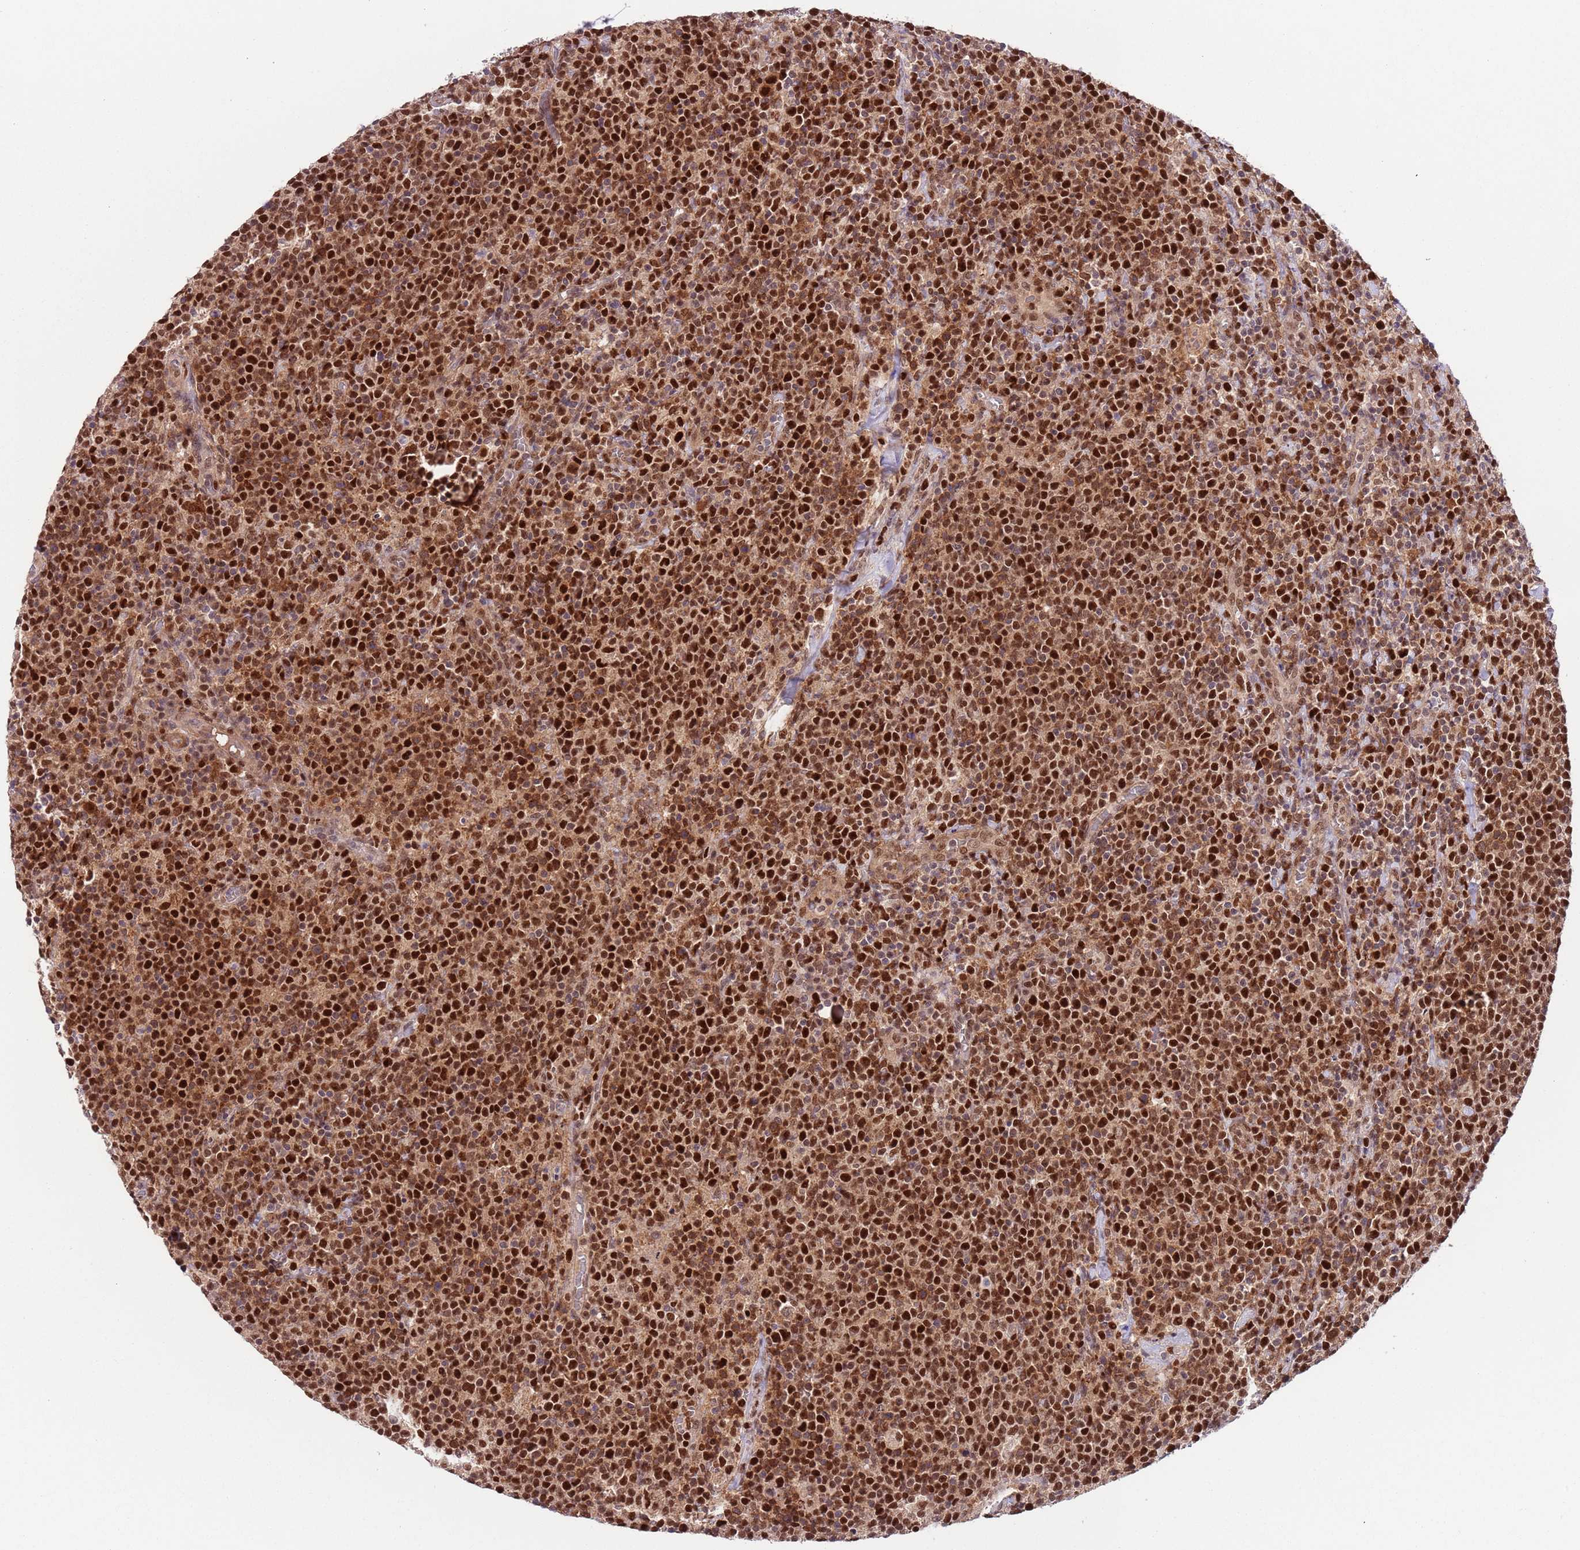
{"staining": {"intensity": "strong", "quantity": ">75%", "location": "nuclear"}, "tissue": "lymphoma", "cell_type": "Tumor cells", "image_type": "cancer", "snomed": [{"axis": "morphology", "description": "Malignant lymphoma, non-Hodgkin's type, High grade"}, {"axis": "topography", "description": "Lymph node"}], "caption": "A high-resolution histopathology image shows immunohistochemistry (IHC) staining of malignant lymphoma, non-Hodgkin's type (high-grade), which shows strong nuclear staining in approximately >75% of tumor cells. Immunohistochemistry stains the protein in brown and the nuclei are stained blue.", "gene": "RMND5B", "patient": {"sex": "male", "age": 61}}